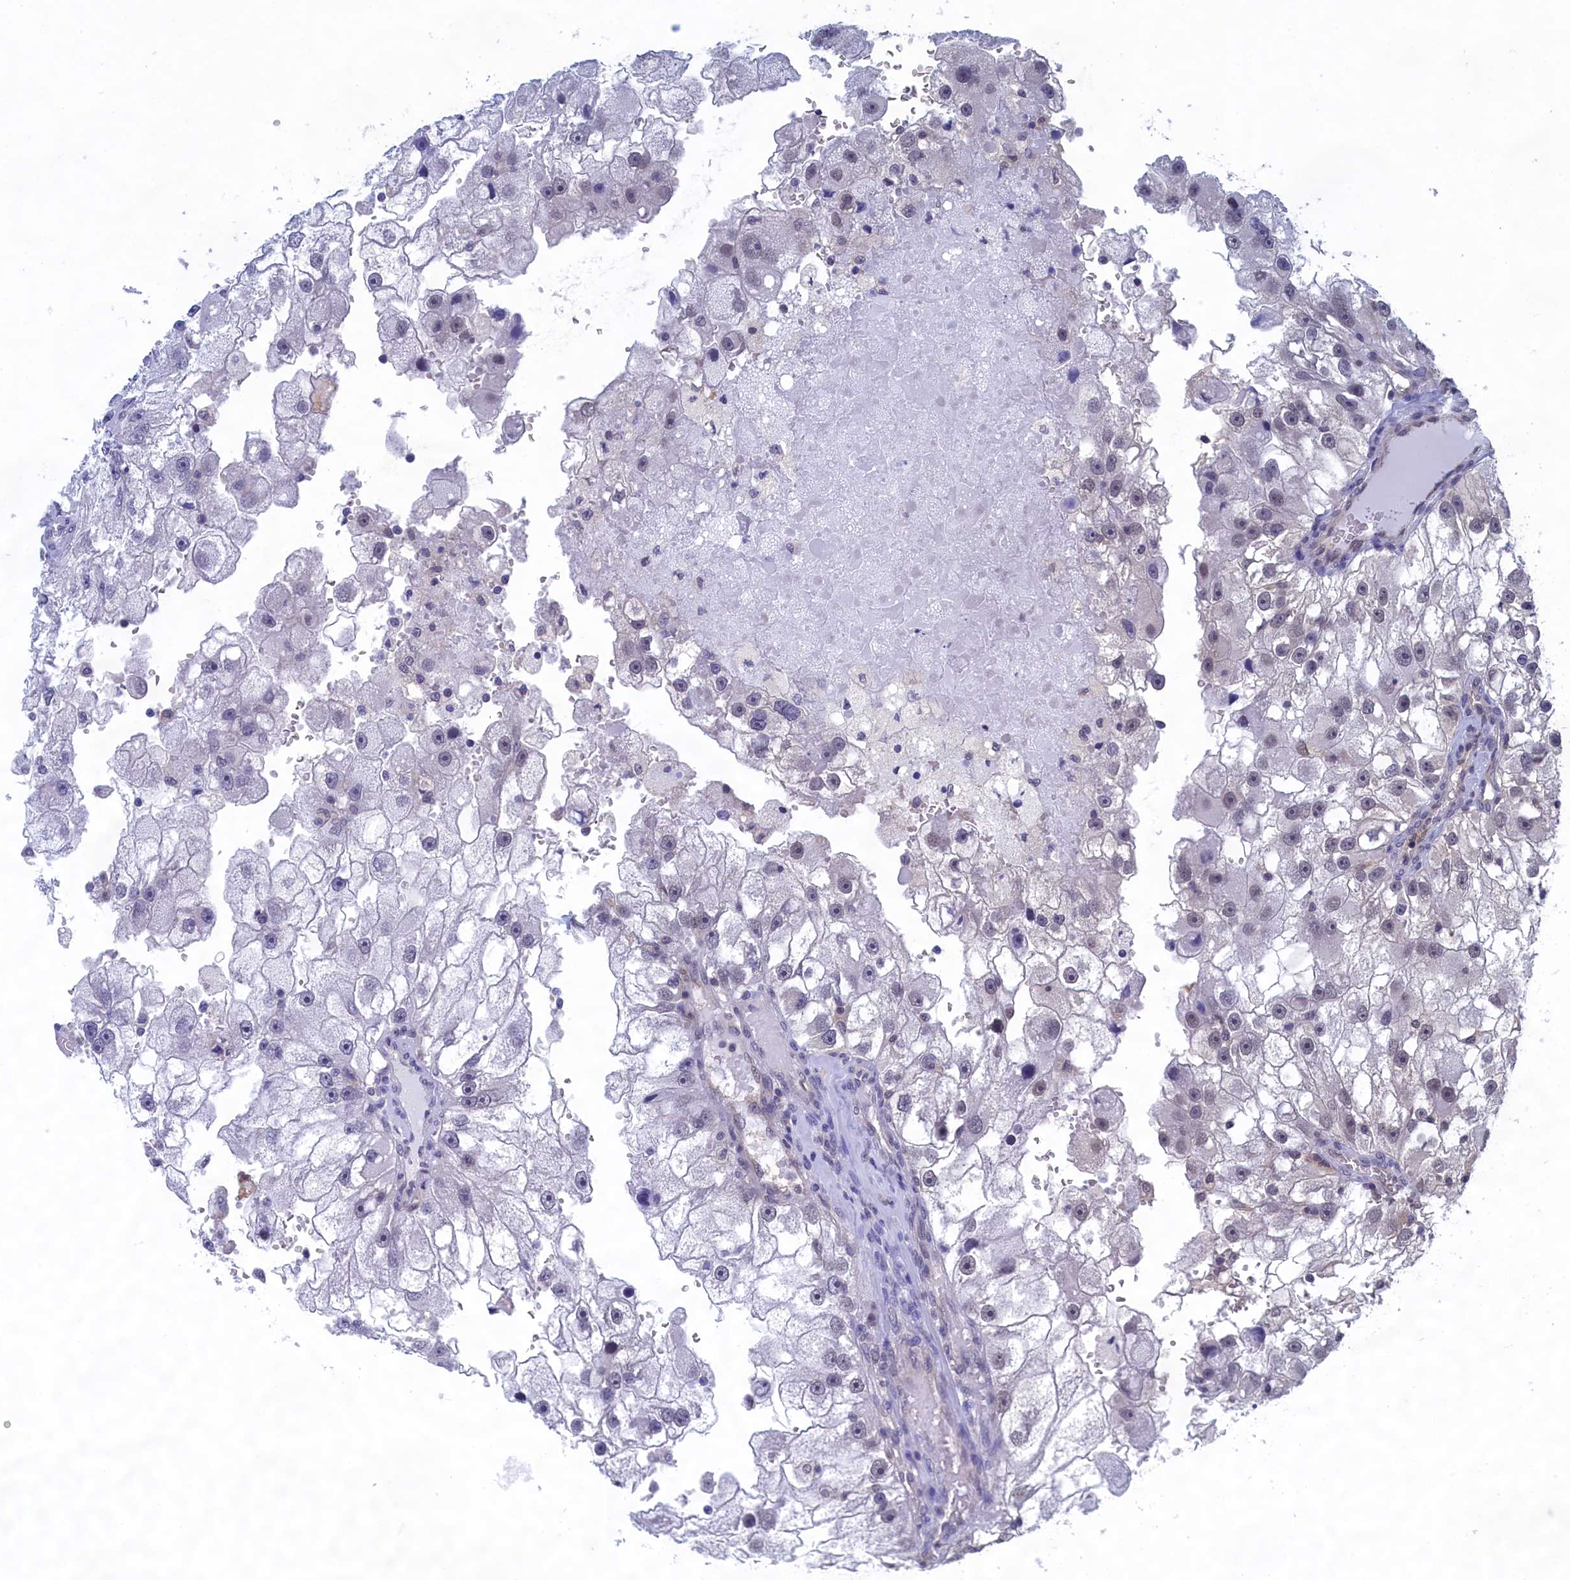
{"staining": {"intensity": "negative", "quantity": "none", "location": "none"}, "tissue": "renal cancer", "cell_type": "Tumor cells", "image_type": "cancer", "snomed": [{"axis": "morphology", "description": "Adenocarcinoma, NOS"}, {"axis": "topography", "description": "Kidney"}], "caption": "A high-resolution photomicrograph shows immunohistochemistry staining of renal adenocarcinoma, which shows no significant positivity in tumor cells.", "gene": "PGP", "patient": {"sex": "male", "age": 63}}